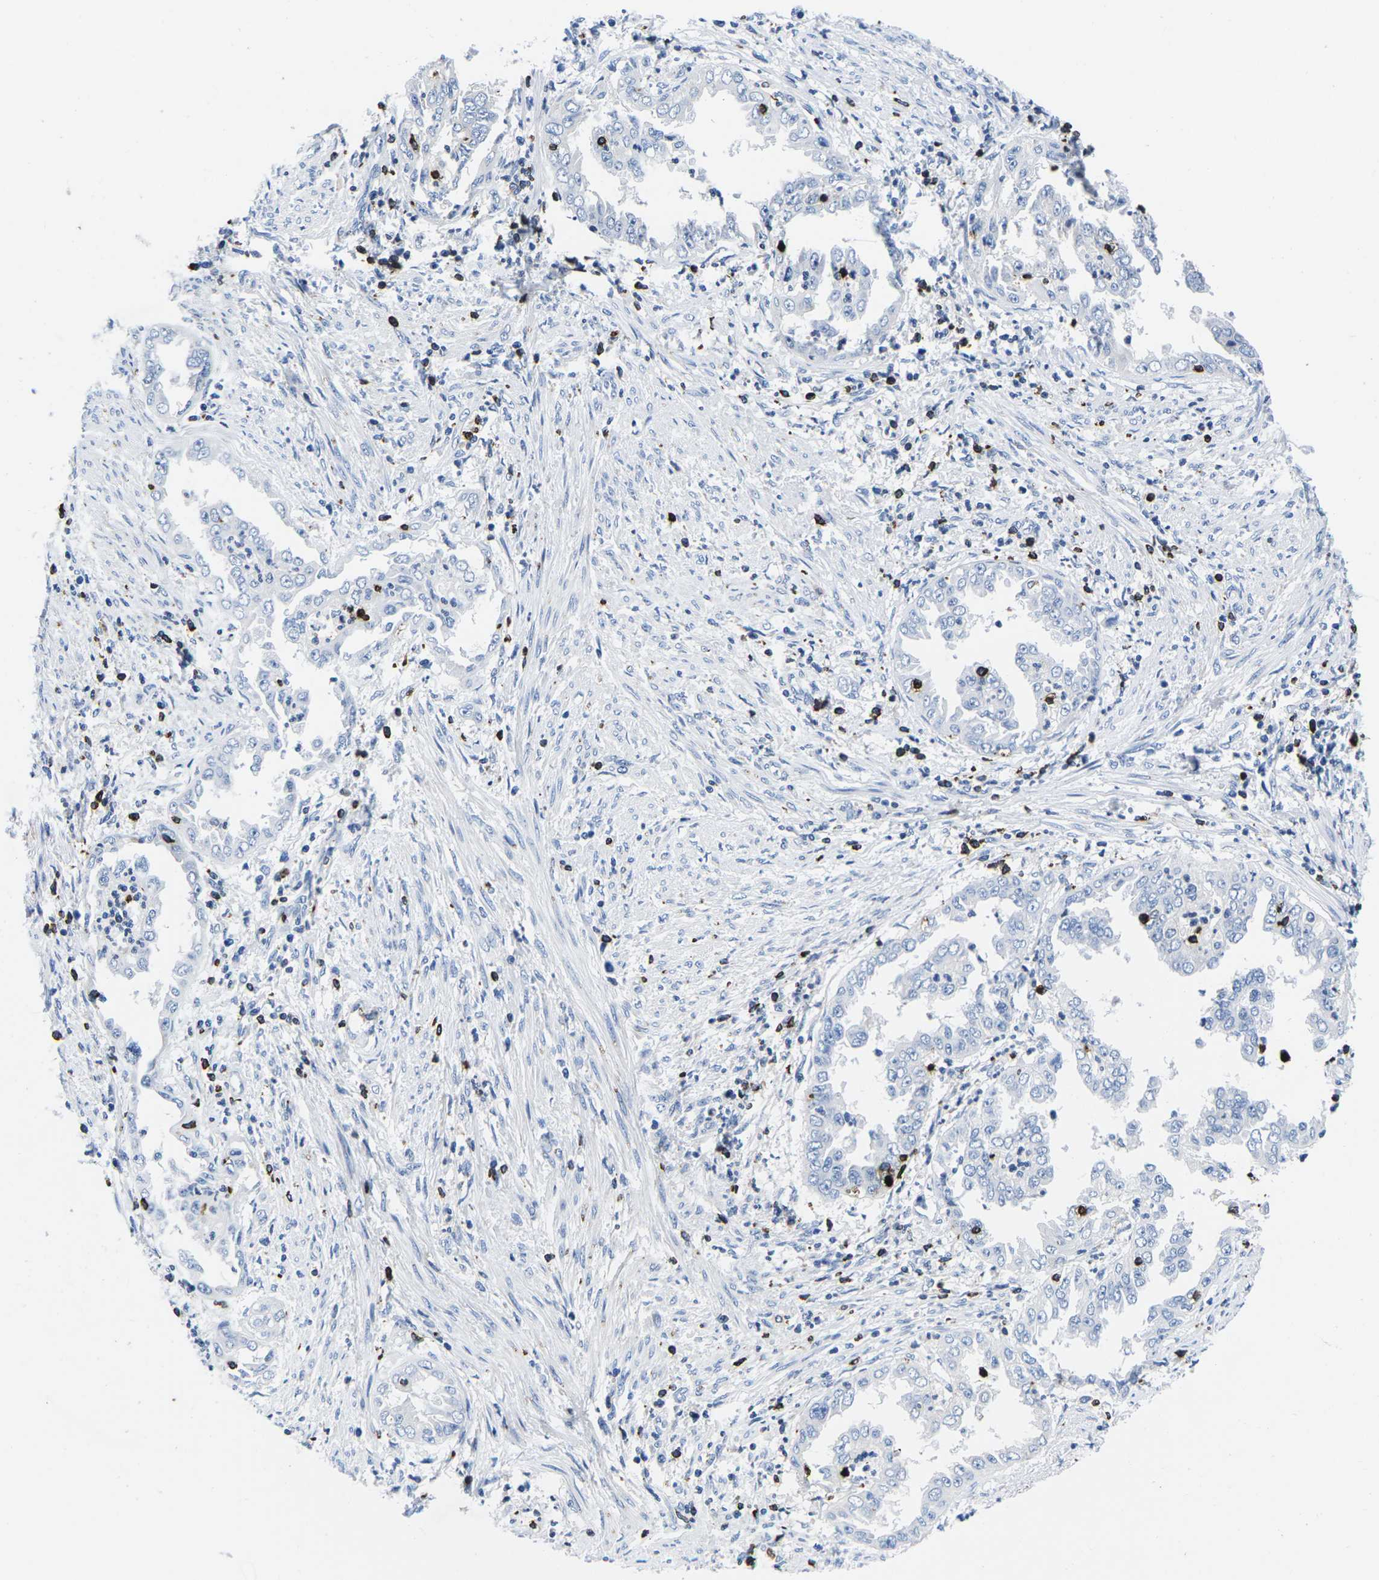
{"staining": {"intensity": "negative", "quantity": "none", "location": "none"}, "tissue": "endometrial cancer", "cell_type": "Tumor cells", "image_type": "cancer", "snomed": [{"axis": "morphology", "description": "Adenocarcinoma, NOS"}, {"axis": "topography", "description": "Endometrium"}], "caption": "There is no significant expression in tumor cells of adenocarcinoma (endometrial).", "gene": "CTSW", "patient": {"sex": "female", "age": 85}}